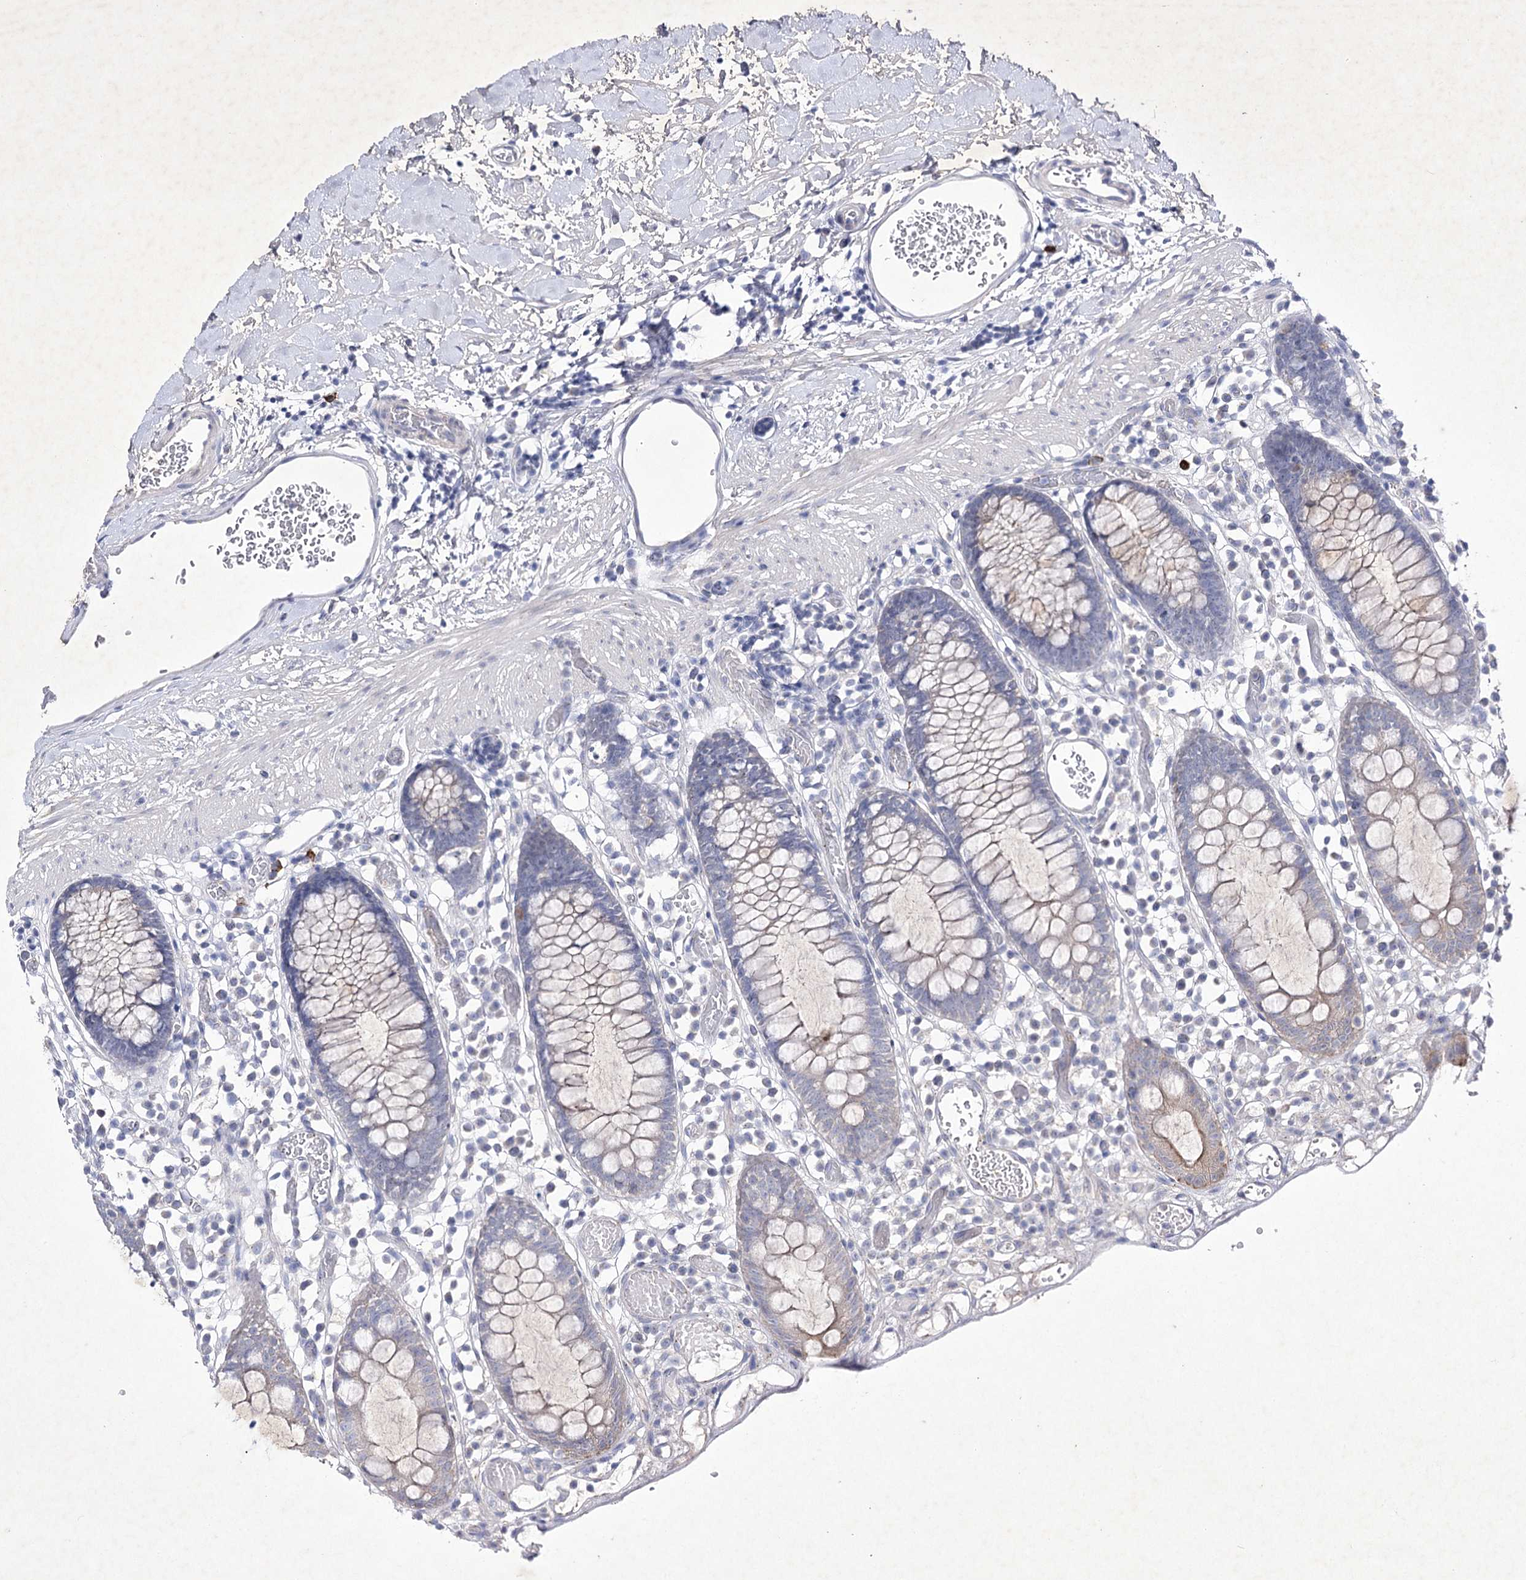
{"staining": {"intensity": "negative", "quantity": "none", "location": "none"}, "tissue": "colon", "cell_type": "Endothelial cells", "image_type": "normal", "snomed": [{"axis": "morphology", "description": "Normal tissue, NOS"}, {"axis": "topography", "description": "Colon"}], "caption": "This micrograph is of unremarkable colon stained with immunohistochemistry to label a protein in brown with the nuclei are counter-stained blue. There is no expression in endothelial cells.", "gene": "COX15", "patient": {"sex": "male", "age": 14}}